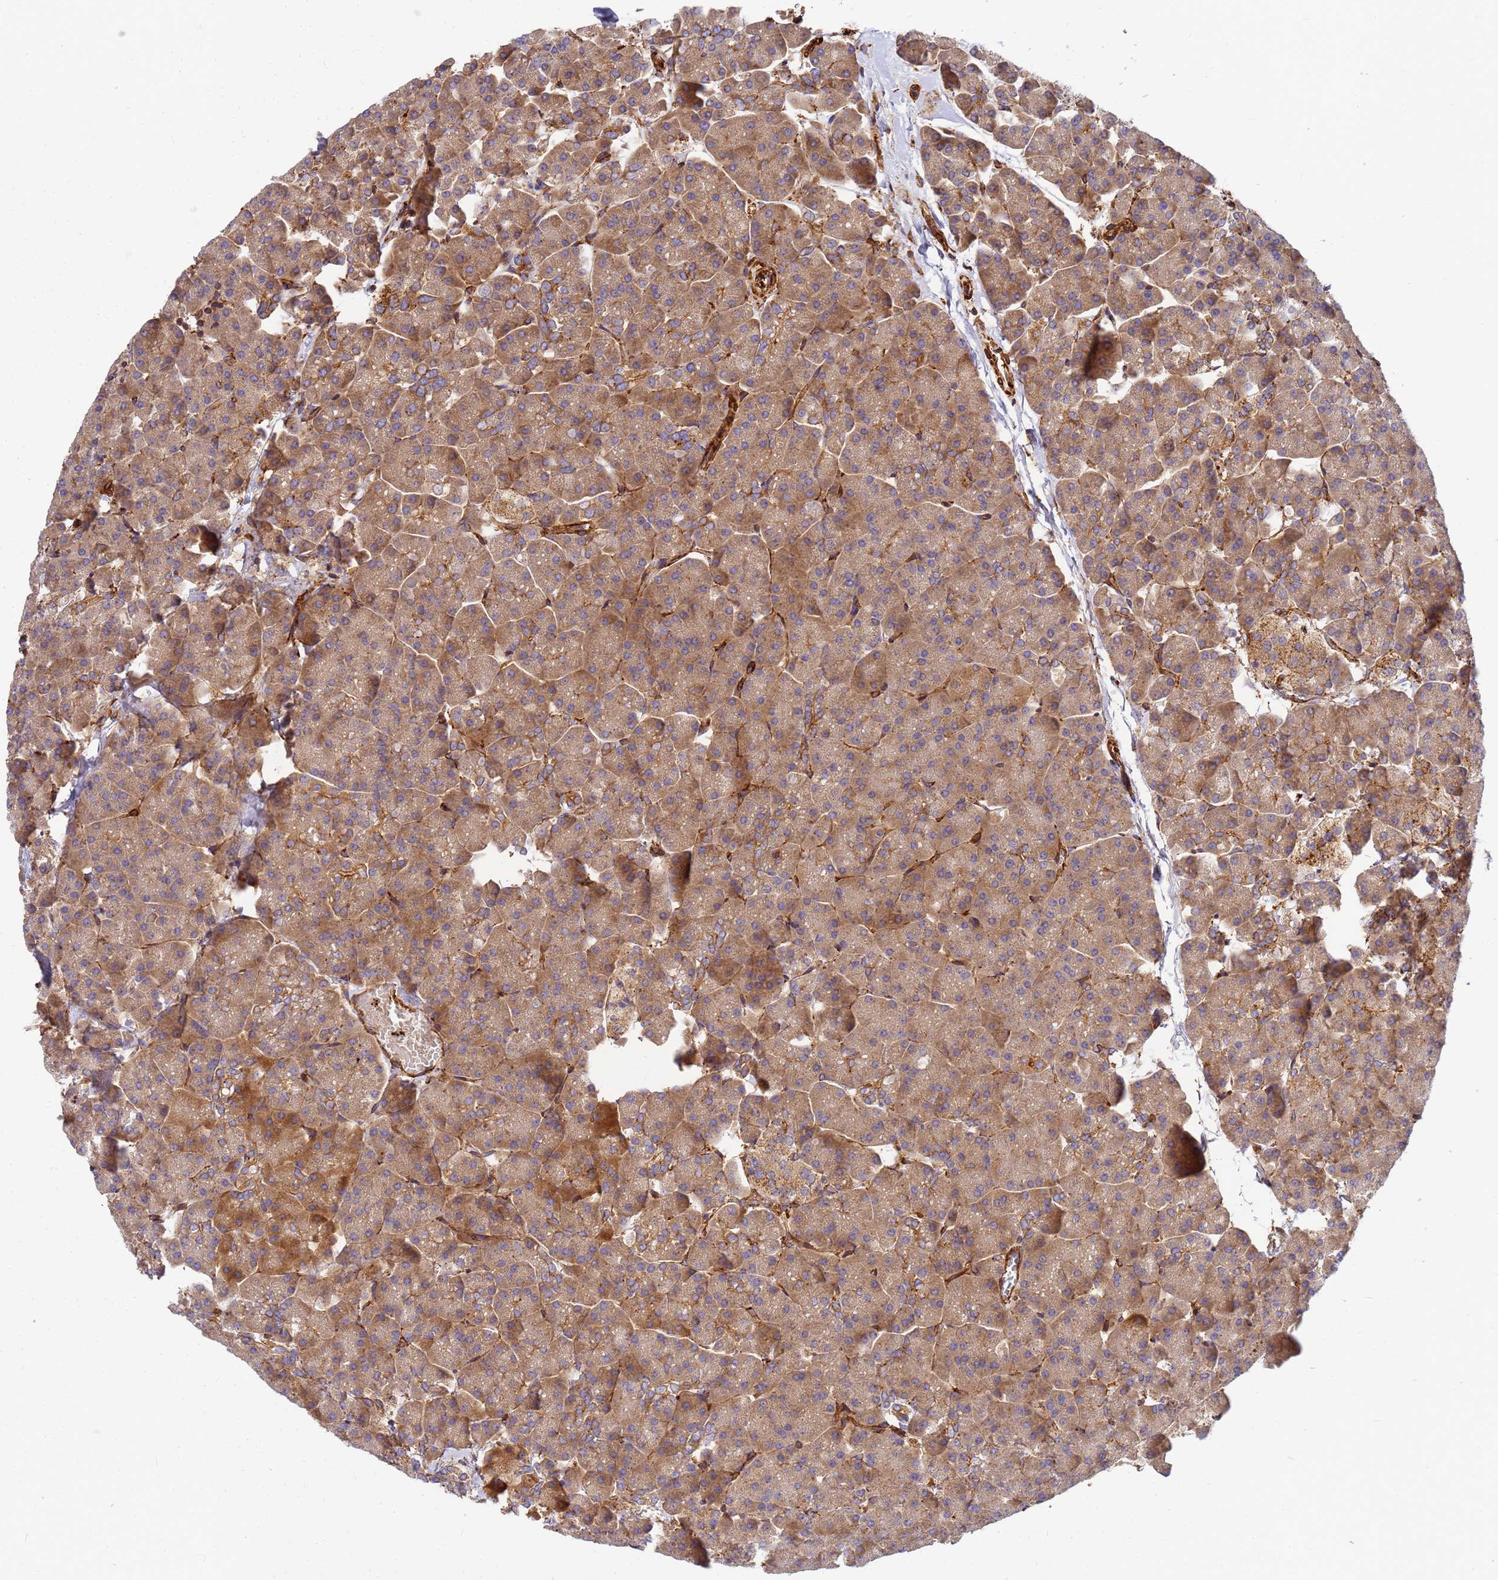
{"staining": {"intensity": "moderate", "quantity": ">75%", "location": "cytoplasmic/membranous"}, "tissue": "pancreas", "cell_type": "Exocrine glandular cells", "image_type": "normal", "snomed": [{"axis": "morphology", "description": "Normal tissue, NOS"}, {"axis": "topography", "description": "Pancreas"}, {"axis": "topography", "description": "Peripheral nerve tissue"}], "caption": "DAB (3,3'-diaminobenzidine) immunohistochemical staining of benign human pancreas reveals moderate cytoplasmic/membranous protein positivity in approximately >75% of exocrine glandular cells.", "gene": "C2CD5", "patient": {"sex": "male", "age": 54}}